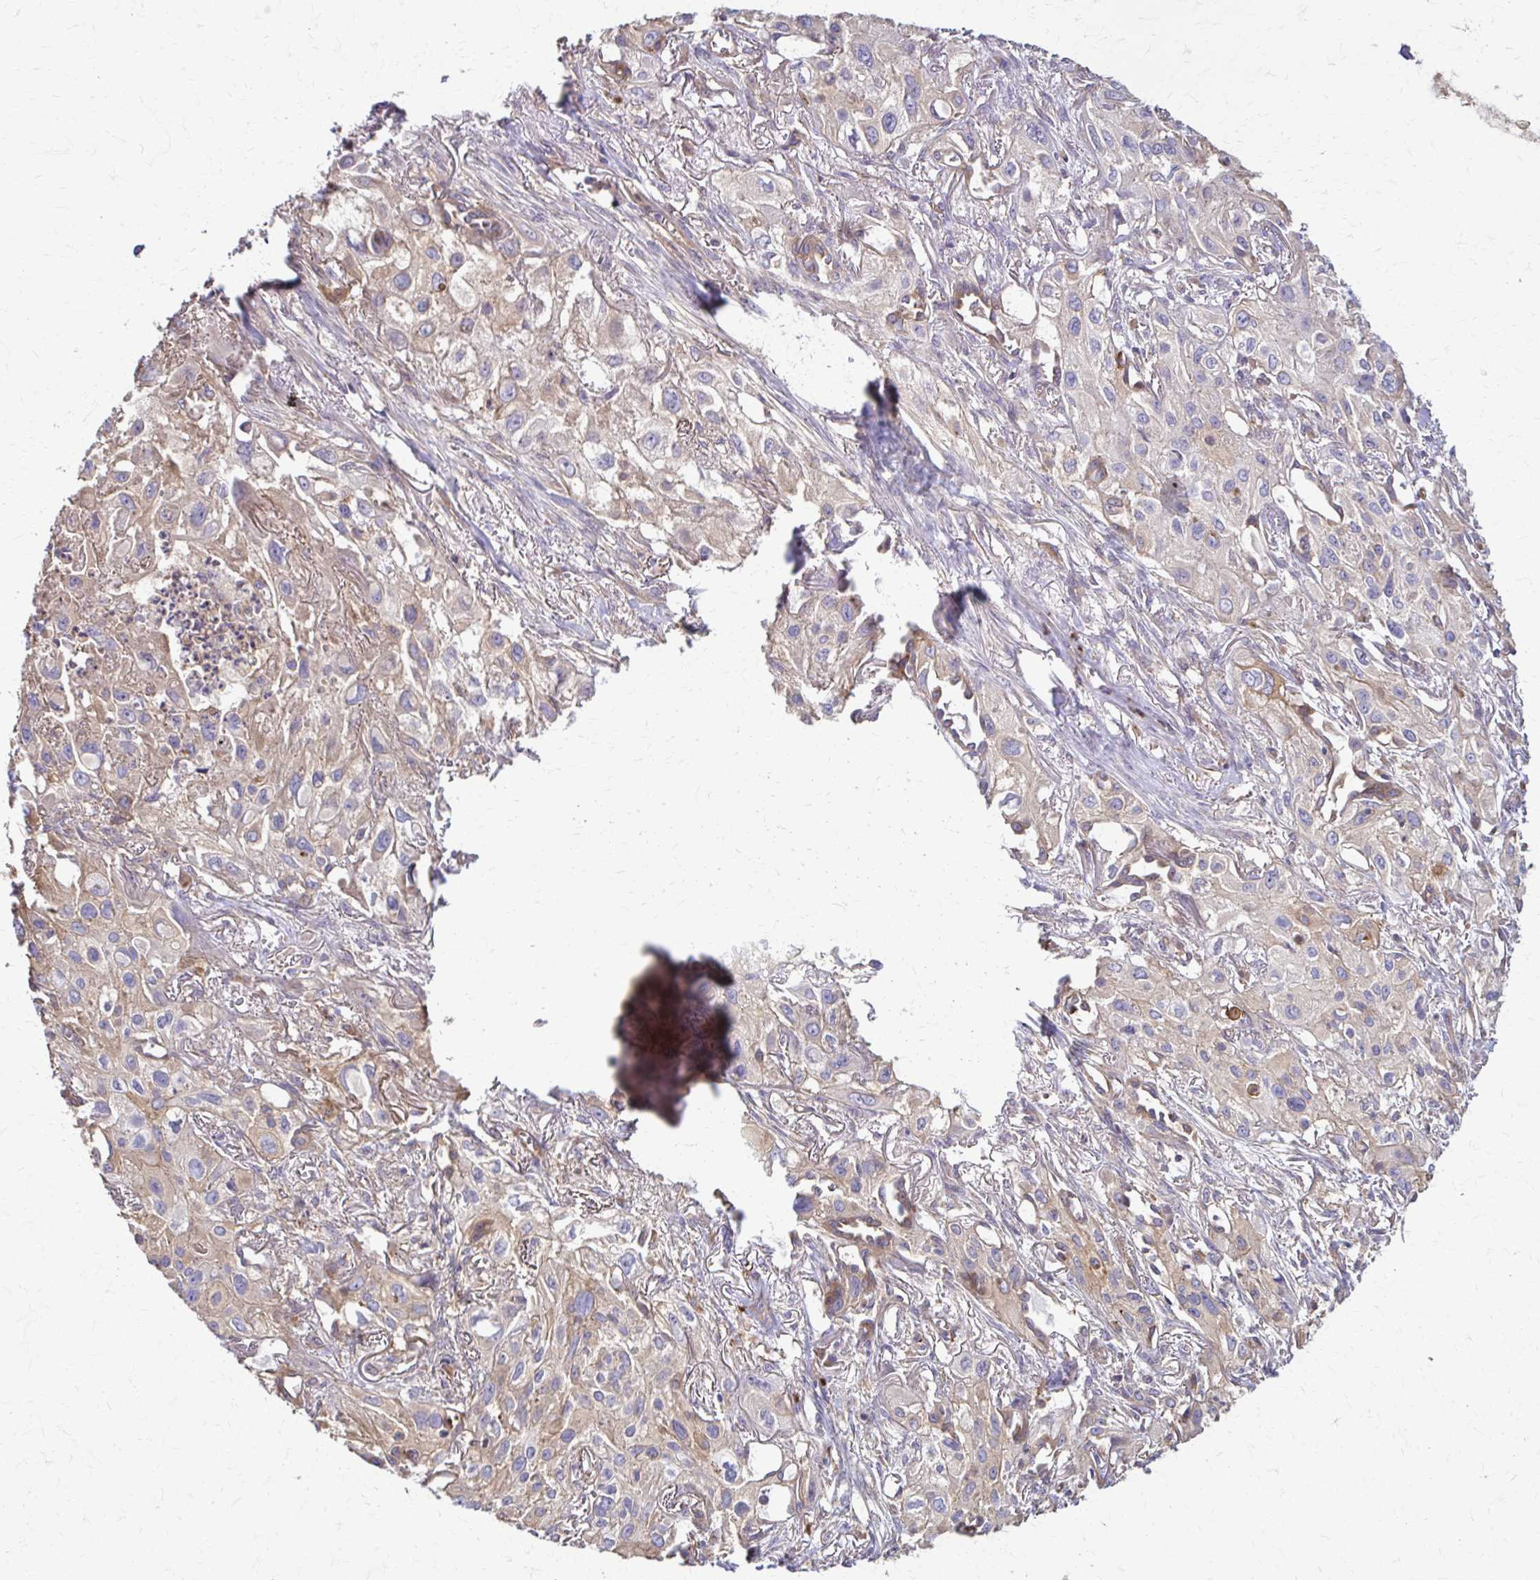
{"staining": {"intensity": "weak", "quantity": "25%-75%", "location": "cytoplasmic/membranous"}, "tissue": "lung cancer", "cell_type": "Tumor cells", "image_type": "cancer", "snomed": [{"axis": "morphology", "description": "Squamous cell carcinoma, NOS"}, {"axis": "topography", "description": "Lung"}], "caption": "This micrograph displays IHC staining of human squamous cell carcinoma (lung), with low weak cytoplasmic/membranous expression in approximately 25%-75% of tumor cells.", "gene": "DSP", "patient": {"sex": "male", "age": 71}}